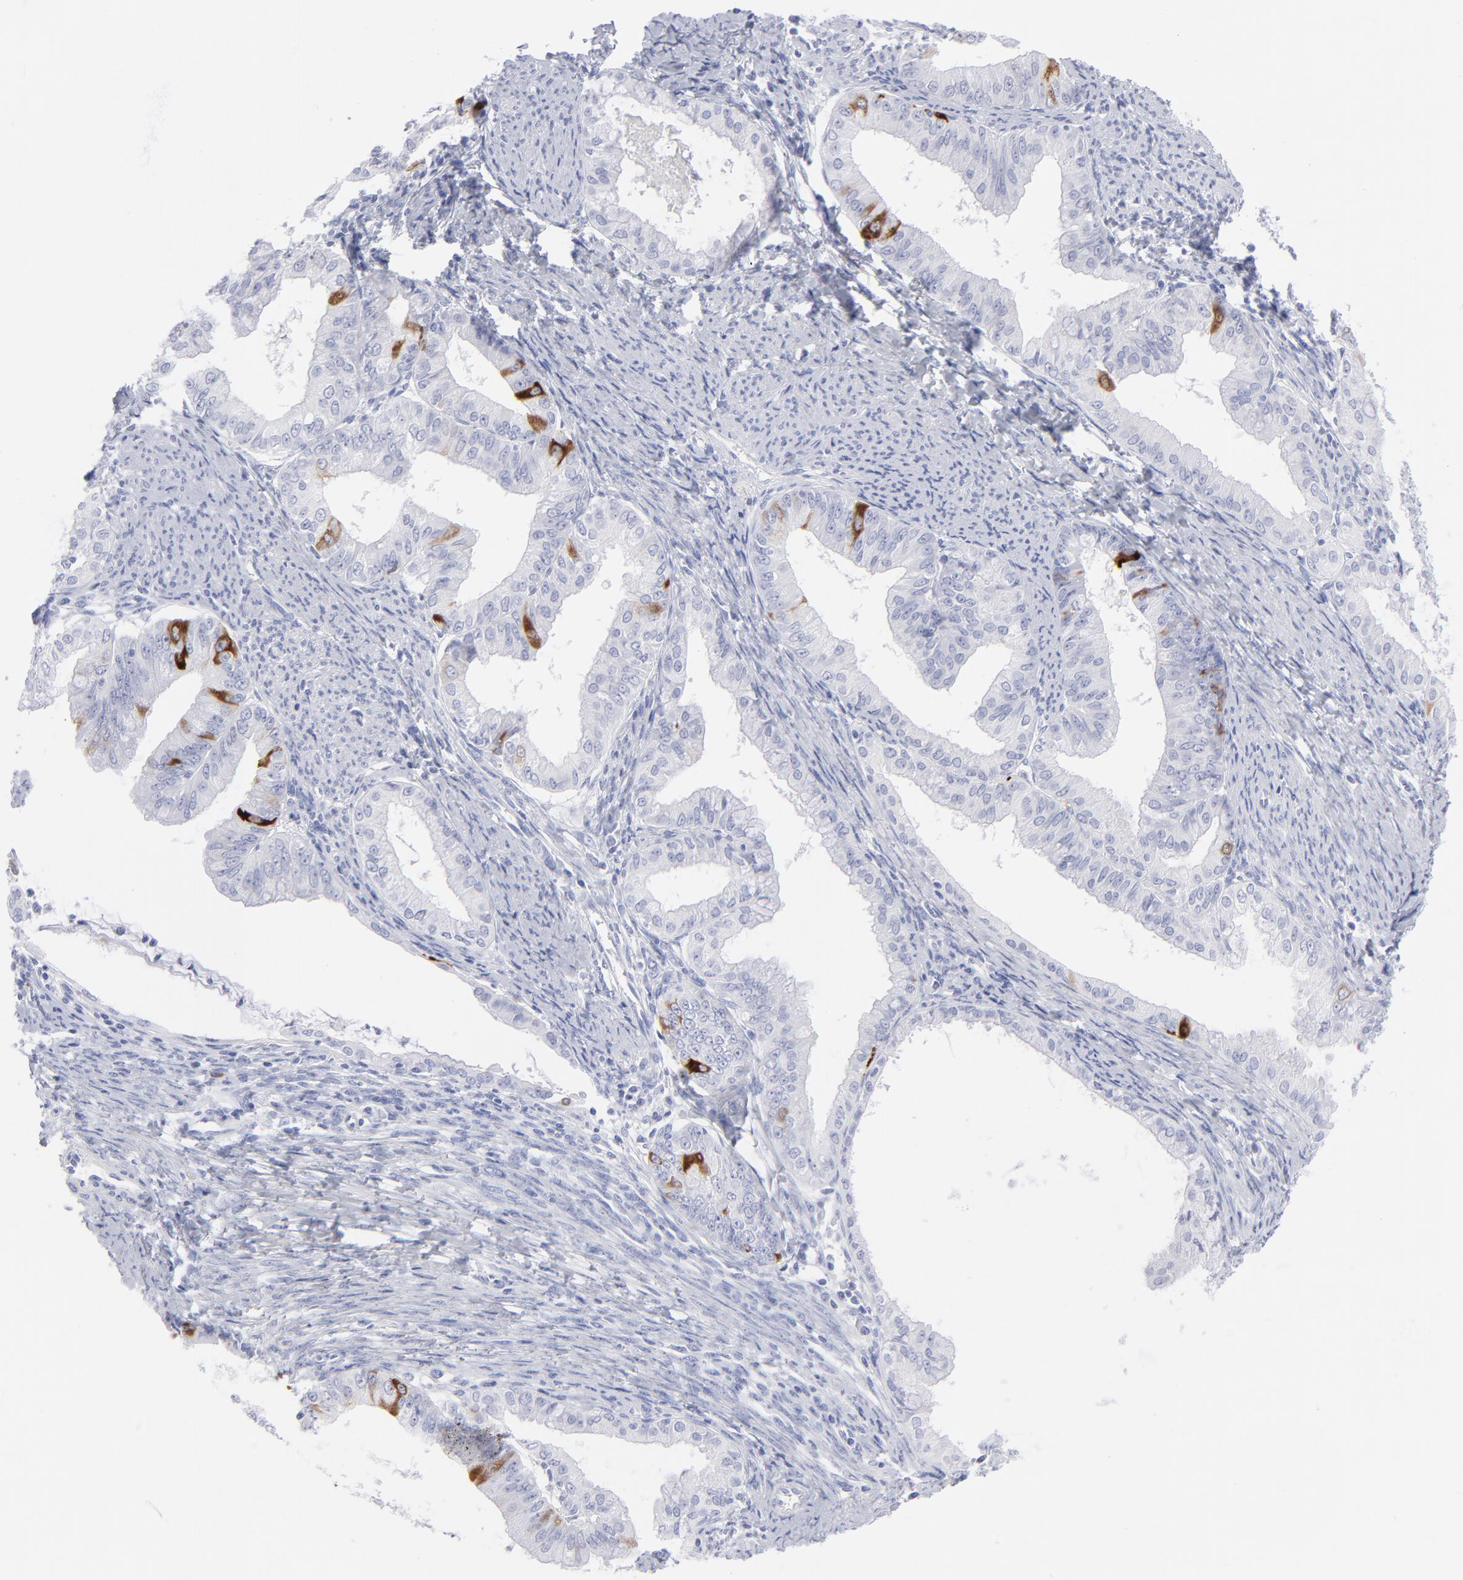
{"staining": {"intensity": "strong", "quantity": "<25%", "location": "cytoplasmic/membranous"}, "tissue": "endometrial cancer", "cell_type": "Tumor cells", "image_type": "cancer", "snomed": [{"axis": "morphology", "description": "Adenocarcinoma, NOS"}, {"axis": "topography", "description": "Endometrium"}], "caption": "Tumor cells demonstrate medium levels of strong cytoplasmic/membranous expression in about <25% of cells in endometrial adenocarcinoma. The protein is stained brown, and the nuclei are stained in blue (DAB IHC with brightfield microscopy, high magnification).", "gene": "CCNB1", "patient": {"sex": "female", "age": 76}}